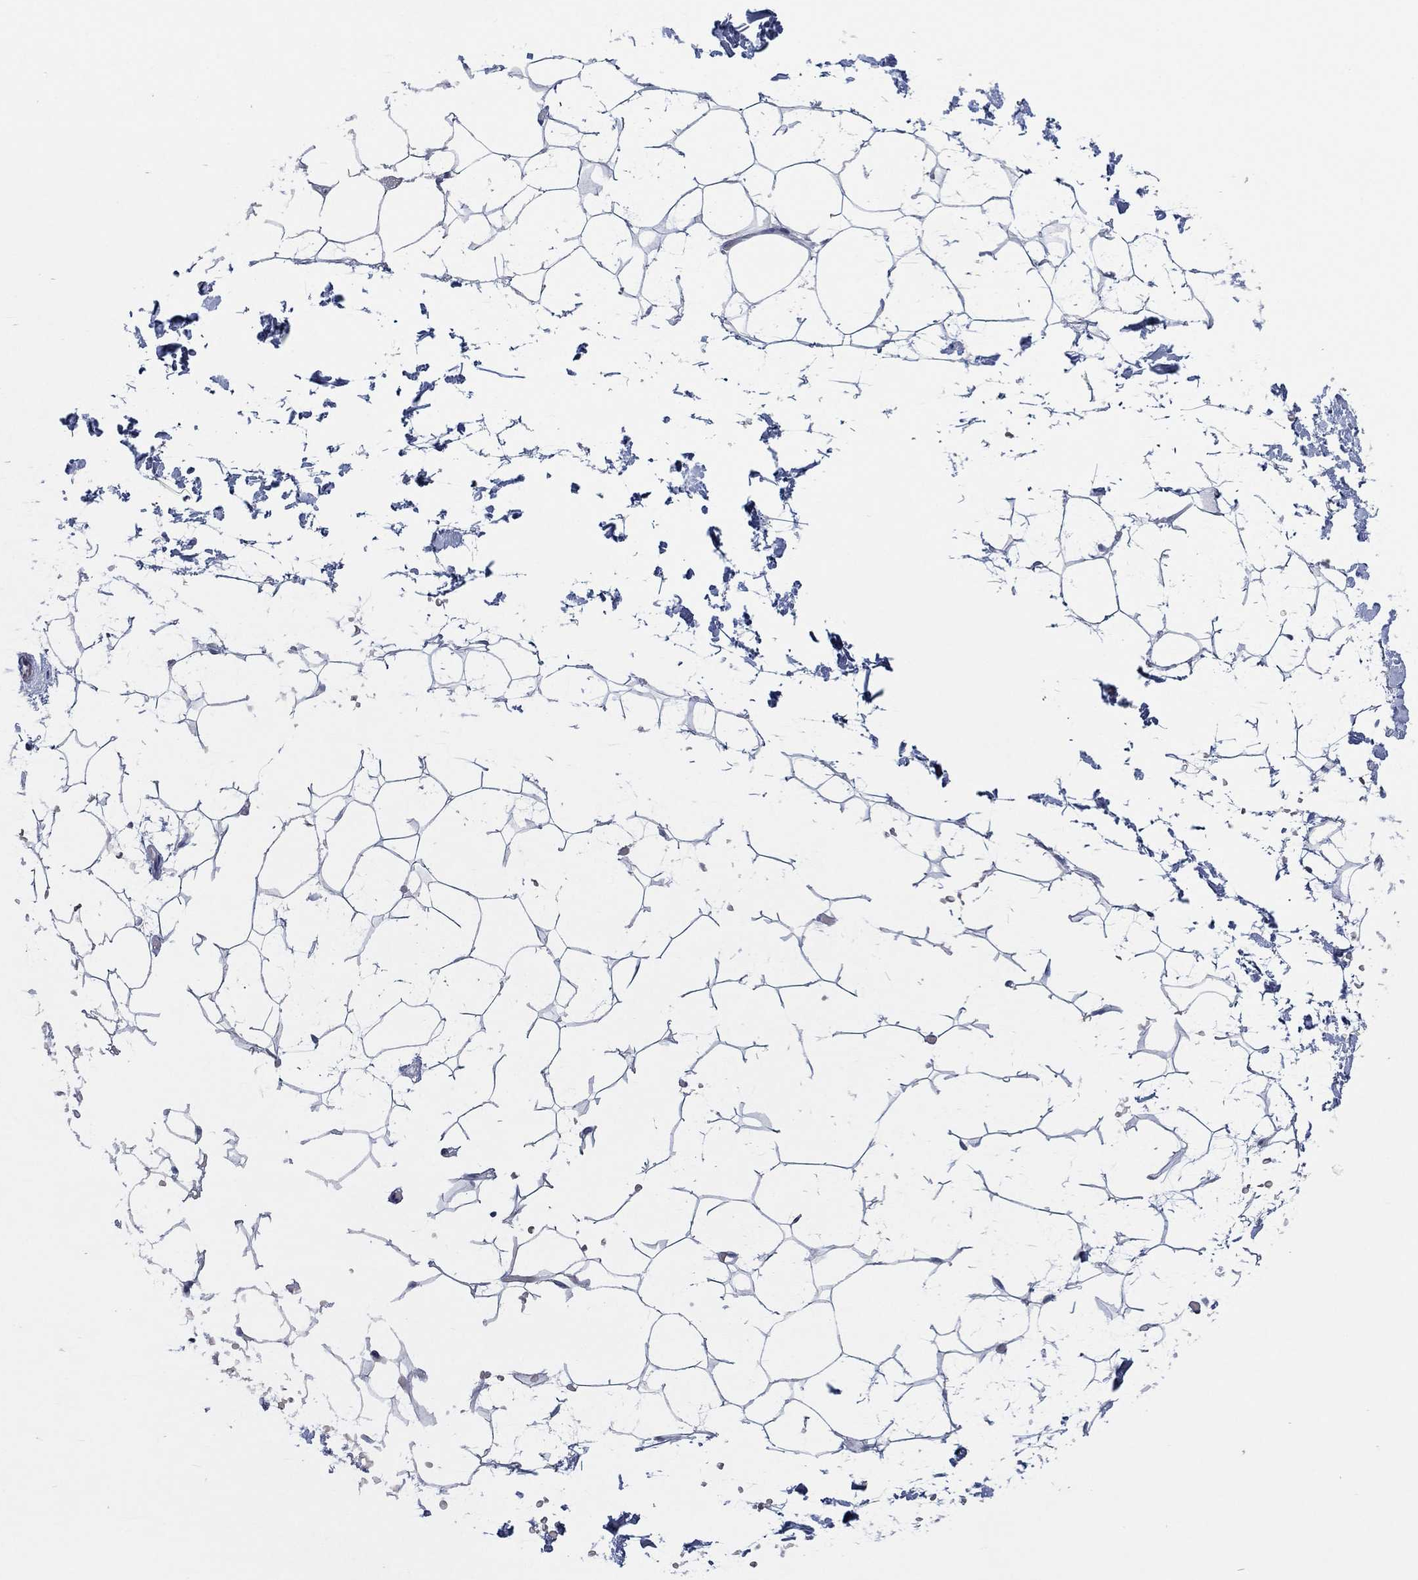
{"staining": {"intensity": "negative", "quantity": "none", "location": "none"}, "tissue": "adipose tissue", "cell_type": "Adipocytes", "image_type": "normal", "snomed": [{"axis": "morphology", "description": "Normal tissue, NOS"}, {"axis": "topography", "description": "Skin"}, {"axis": "topography", "description": "Peripheral nerve tissue"}], "caption": "The micrograph exhibits no staining of adipocytes in unremarkable adipose tissue. (DAB immunohistochemistry (IHC) visualized using brightfield microscopy, high magnification).", "gene": "POU5F1", "patient": {"sex": "female", "age": 56}}